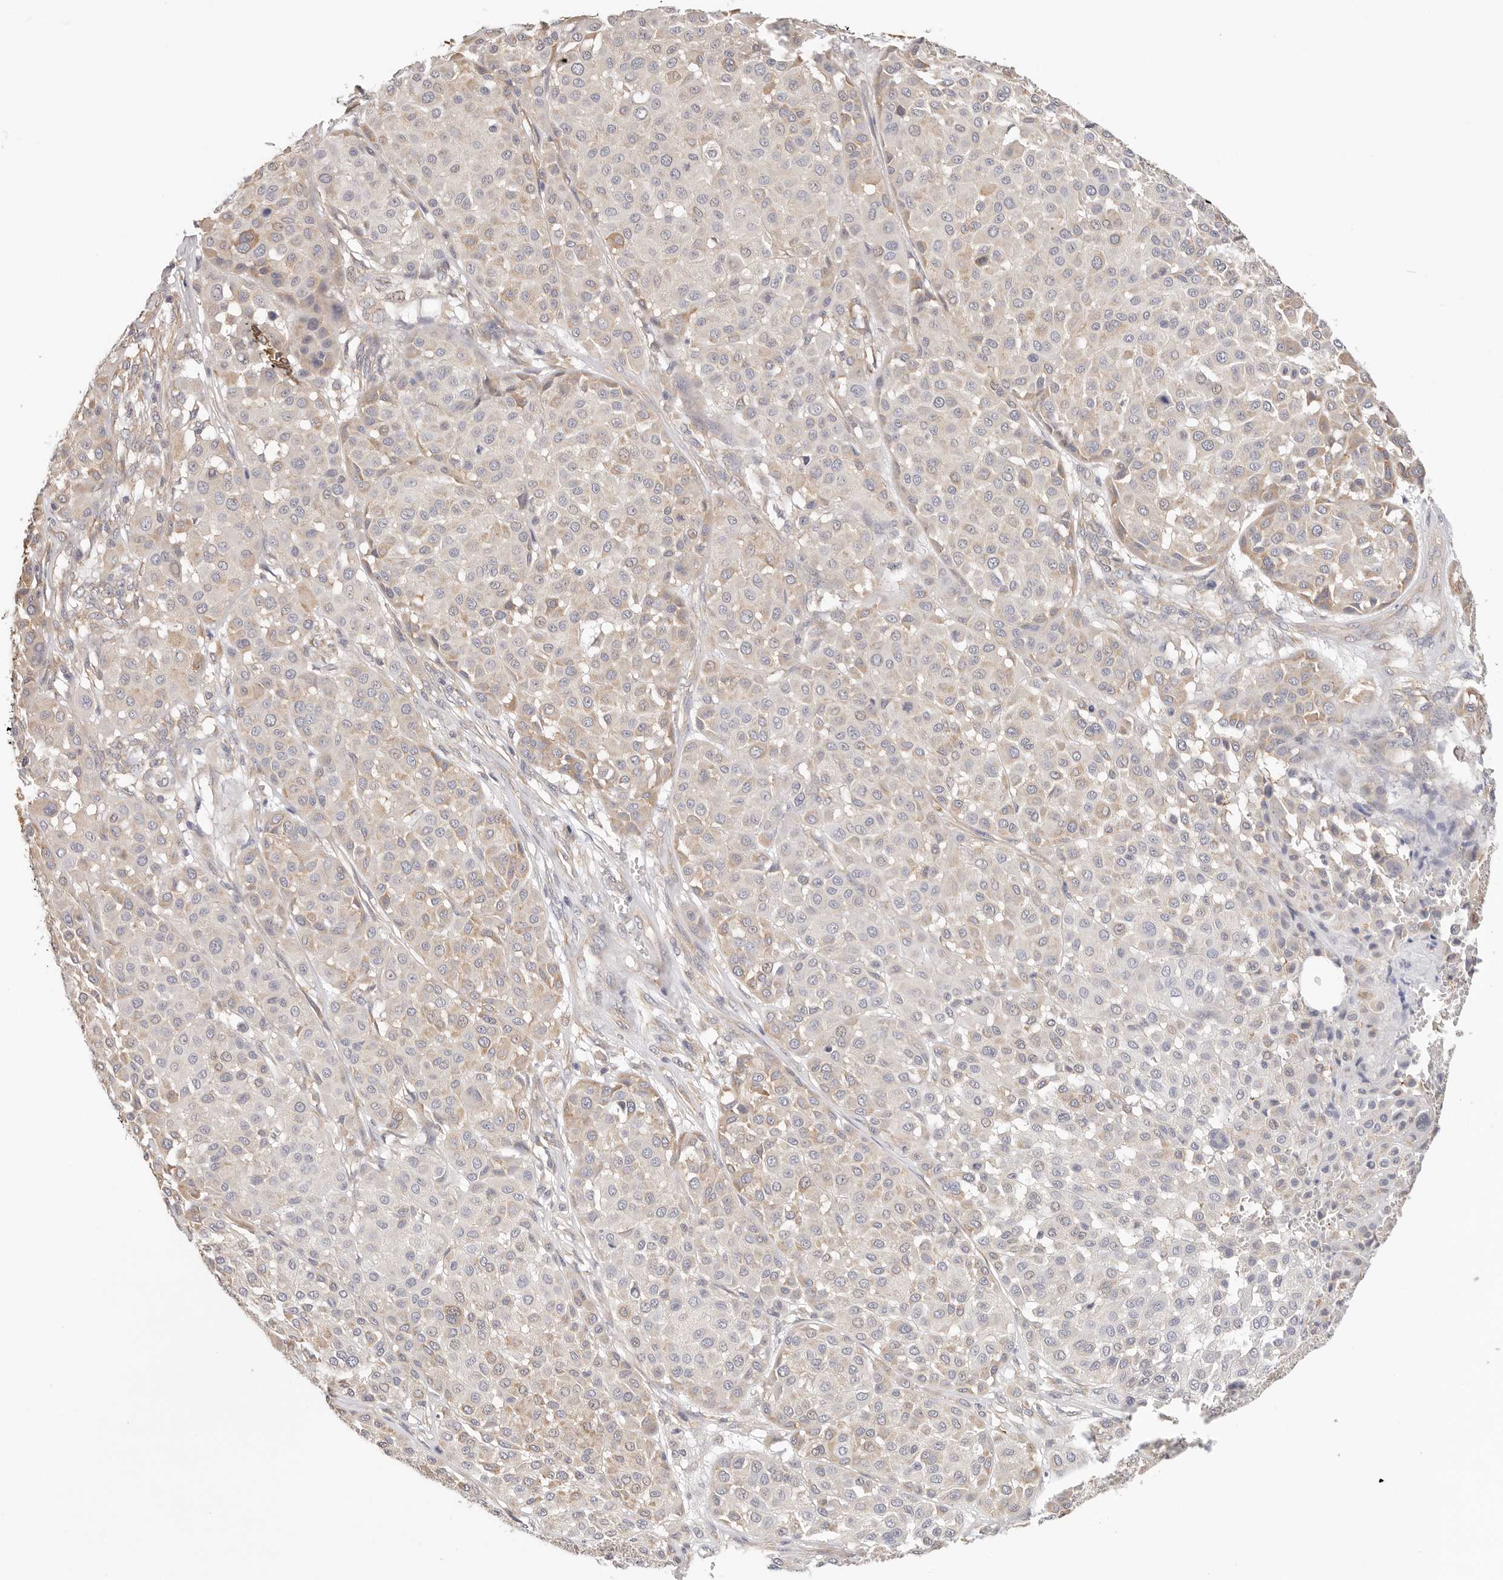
{"staining": {"intensity": "weak", "quantity": "25%-75%", "location": "cytoplasmic/membranous"}, "tissue": "melanoma", "cell_type": "Tumor cells", "image_type": "cancer", "snomed": [{"axis": "morphology", "description": "Malignant melanoma, Metastatic site"}, {"axis": "topography", "description": "Soft tissue"}], "caption": "Weak cytoplasmic/membranous expression for a protein is identified in approximately 25%-75% of tumor cells of melanoma using IHC.", "gene": "AFDN", "patient": {"sex": "male", "age": 41}}